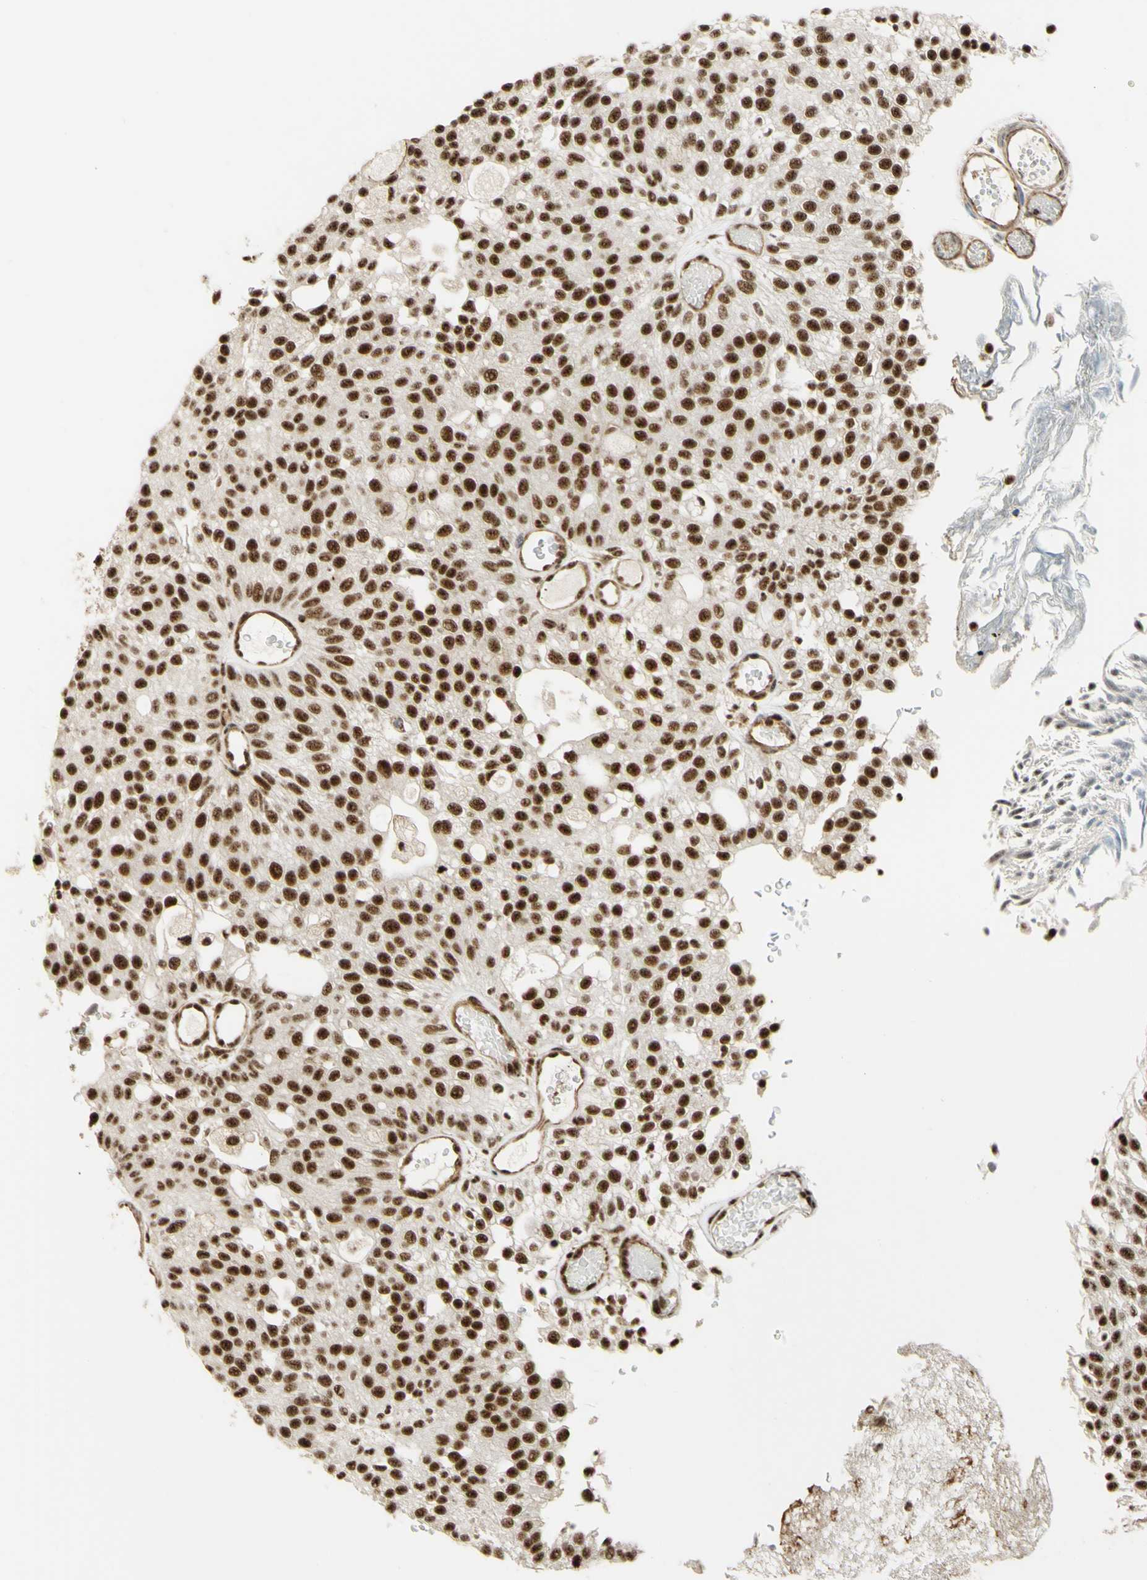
{"staining": {"intensity": "strong", "quantity": ">75%", "location": "nuclear"}, "tissue": "urothelial cancer", "cell_type": "Tumor cells", "image_type": "cancer", "snomed": [{"axis": "morphology", "description": "Urothelial carcinoma, Low grade"}, {"axis": "topography", "description": "Urinary bladder"}], "caption": "This image shows immunohistochemistry (IHC) staining of human urothelial carcinoma (low-grade), with high strong nuclear expression in approximately >75% of tumor cells.", "gene": "SAP18", "patient": {"sex": "male", "age": 78}}